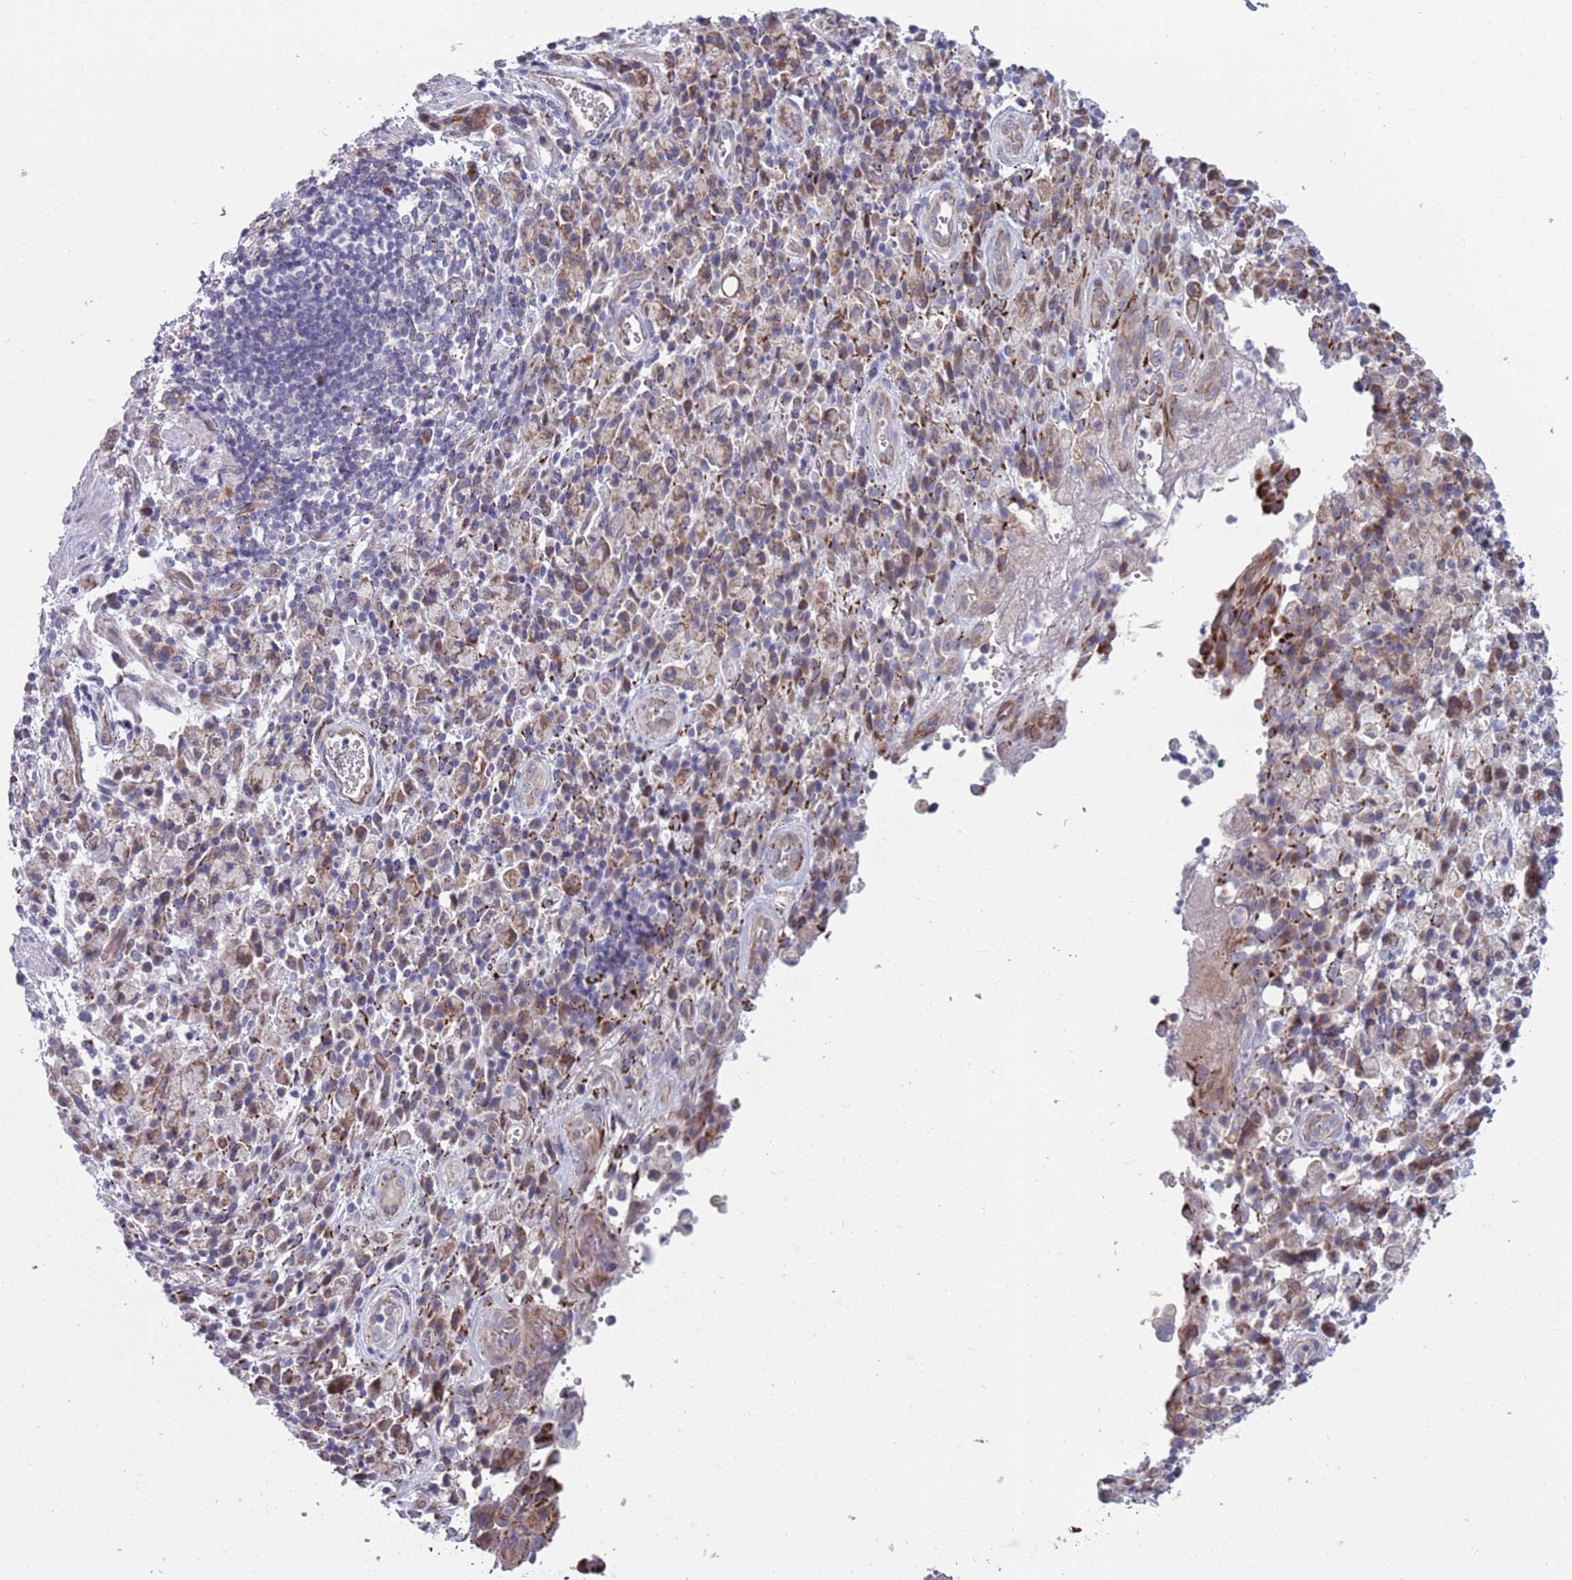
{"staining": {"intensity": "weak", "quantity": "25%-75%", "location": "cytoplasmic/membranous"}, "tissue": "stomach cancer", "cell_type": "Tumor cells", "image_type": "cancer", "snomed": [{"axis": "morphology", "description": "Adenocarcinoma, NOS"}, {"axis": "topography", "description": "Stomach"}], "caption": "There is low levels of weak cytoplasmic/membranous staining in tumor cells of adenocarcinoma (stomach), as demonstrated by immunohistochemical staining (brown color).", "gene": "TYW1", "patient": {"sex": "male", "age": 77}}